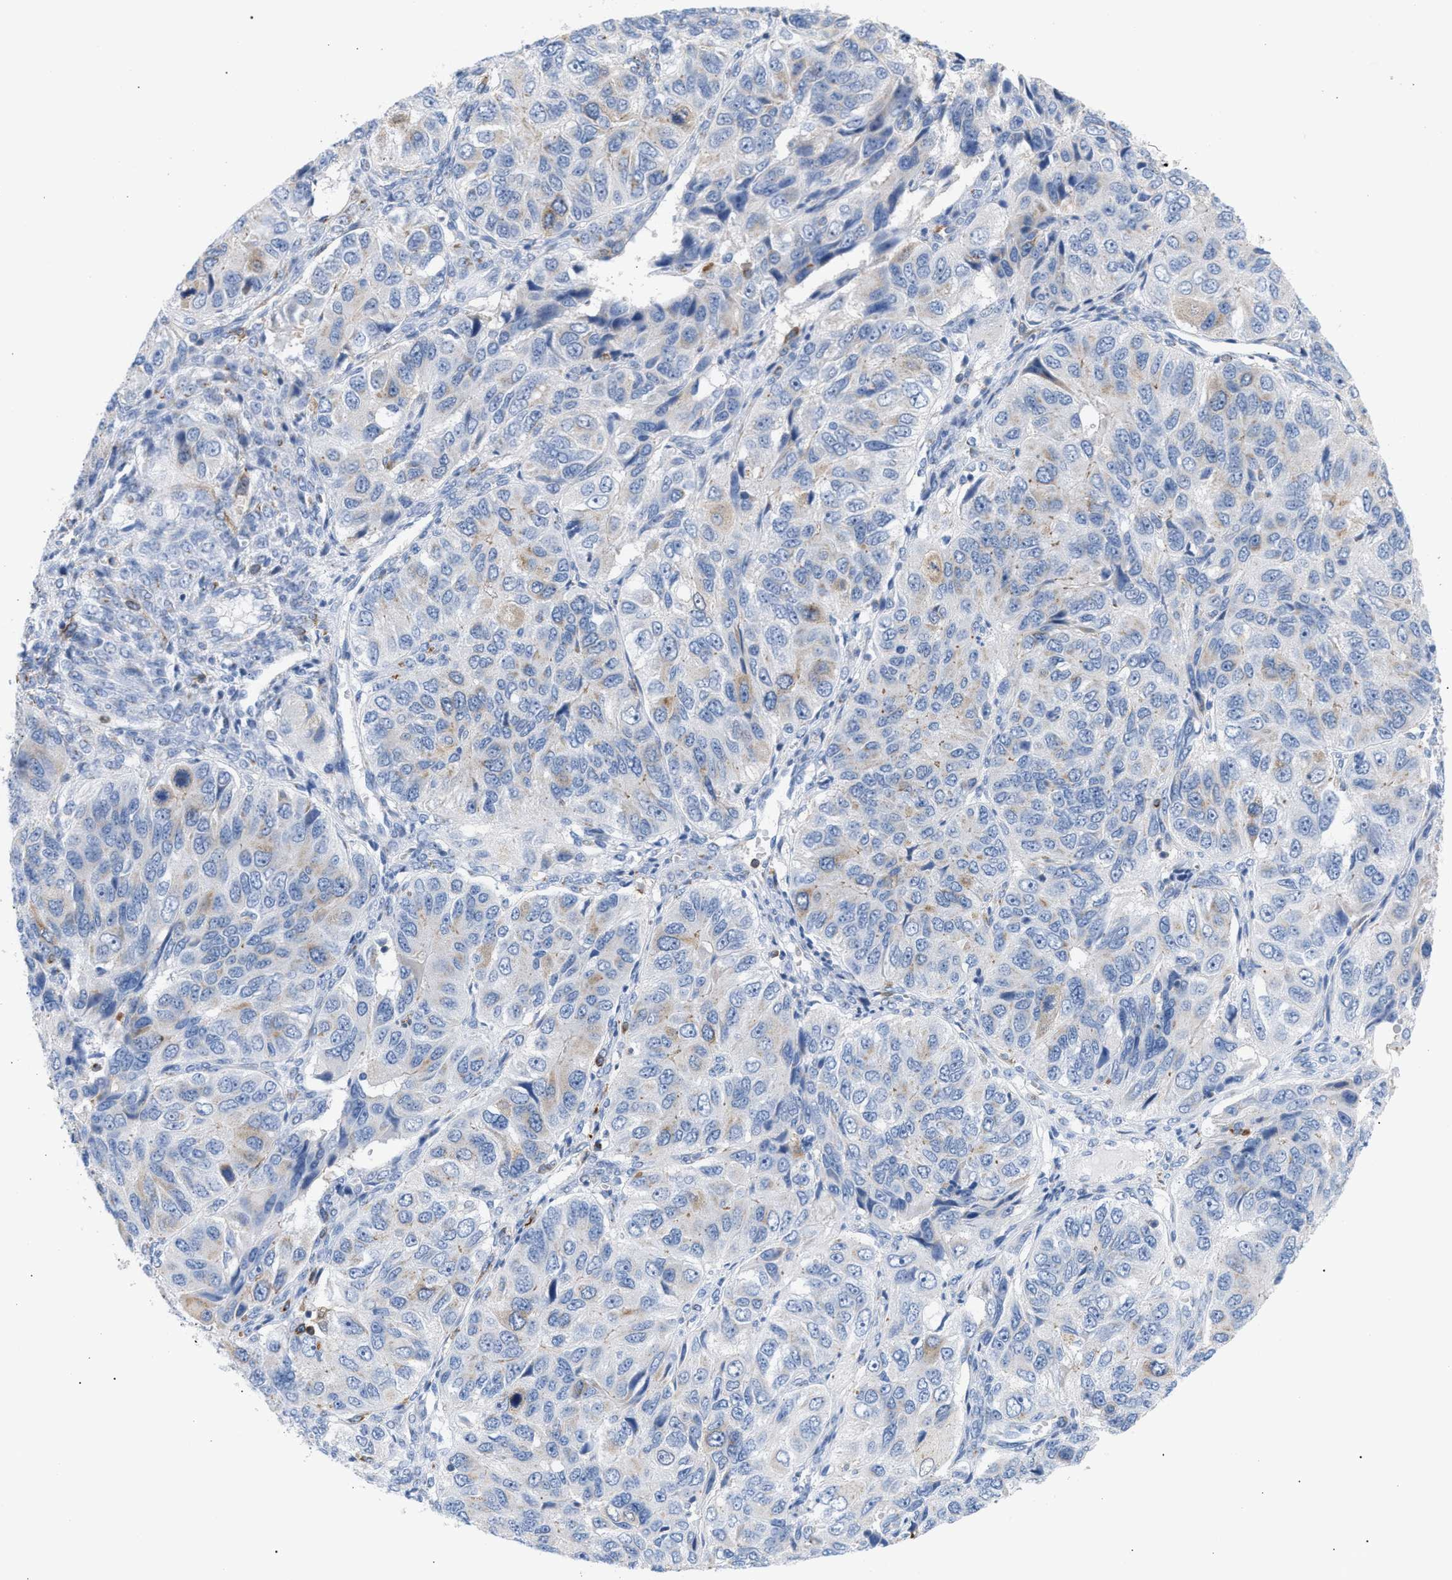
{"staining": {"intensity": "weak", "quantity": "<25%", "location": "cytoplasmic/membranous"}, "tissue": "ovarian cancer", "cell_type": "Tumor cells", "image_type": "cancer", "snomed": [{"axis": "morphology", "description": "Carcinoma, endometroid"}, {"axis": "topography", "description": "Ovary"}], "caption": "This is a photomicrograph of immunohistochemistry staining of ovarian endometroid carcinoma, which shows no expression in tumor cells. (DAB (3,3'-diaminobenzidine) IHC with hematoxylin counter stain).", "gene": "TACC3", "patient": {"sex": "female", "age": 51}}